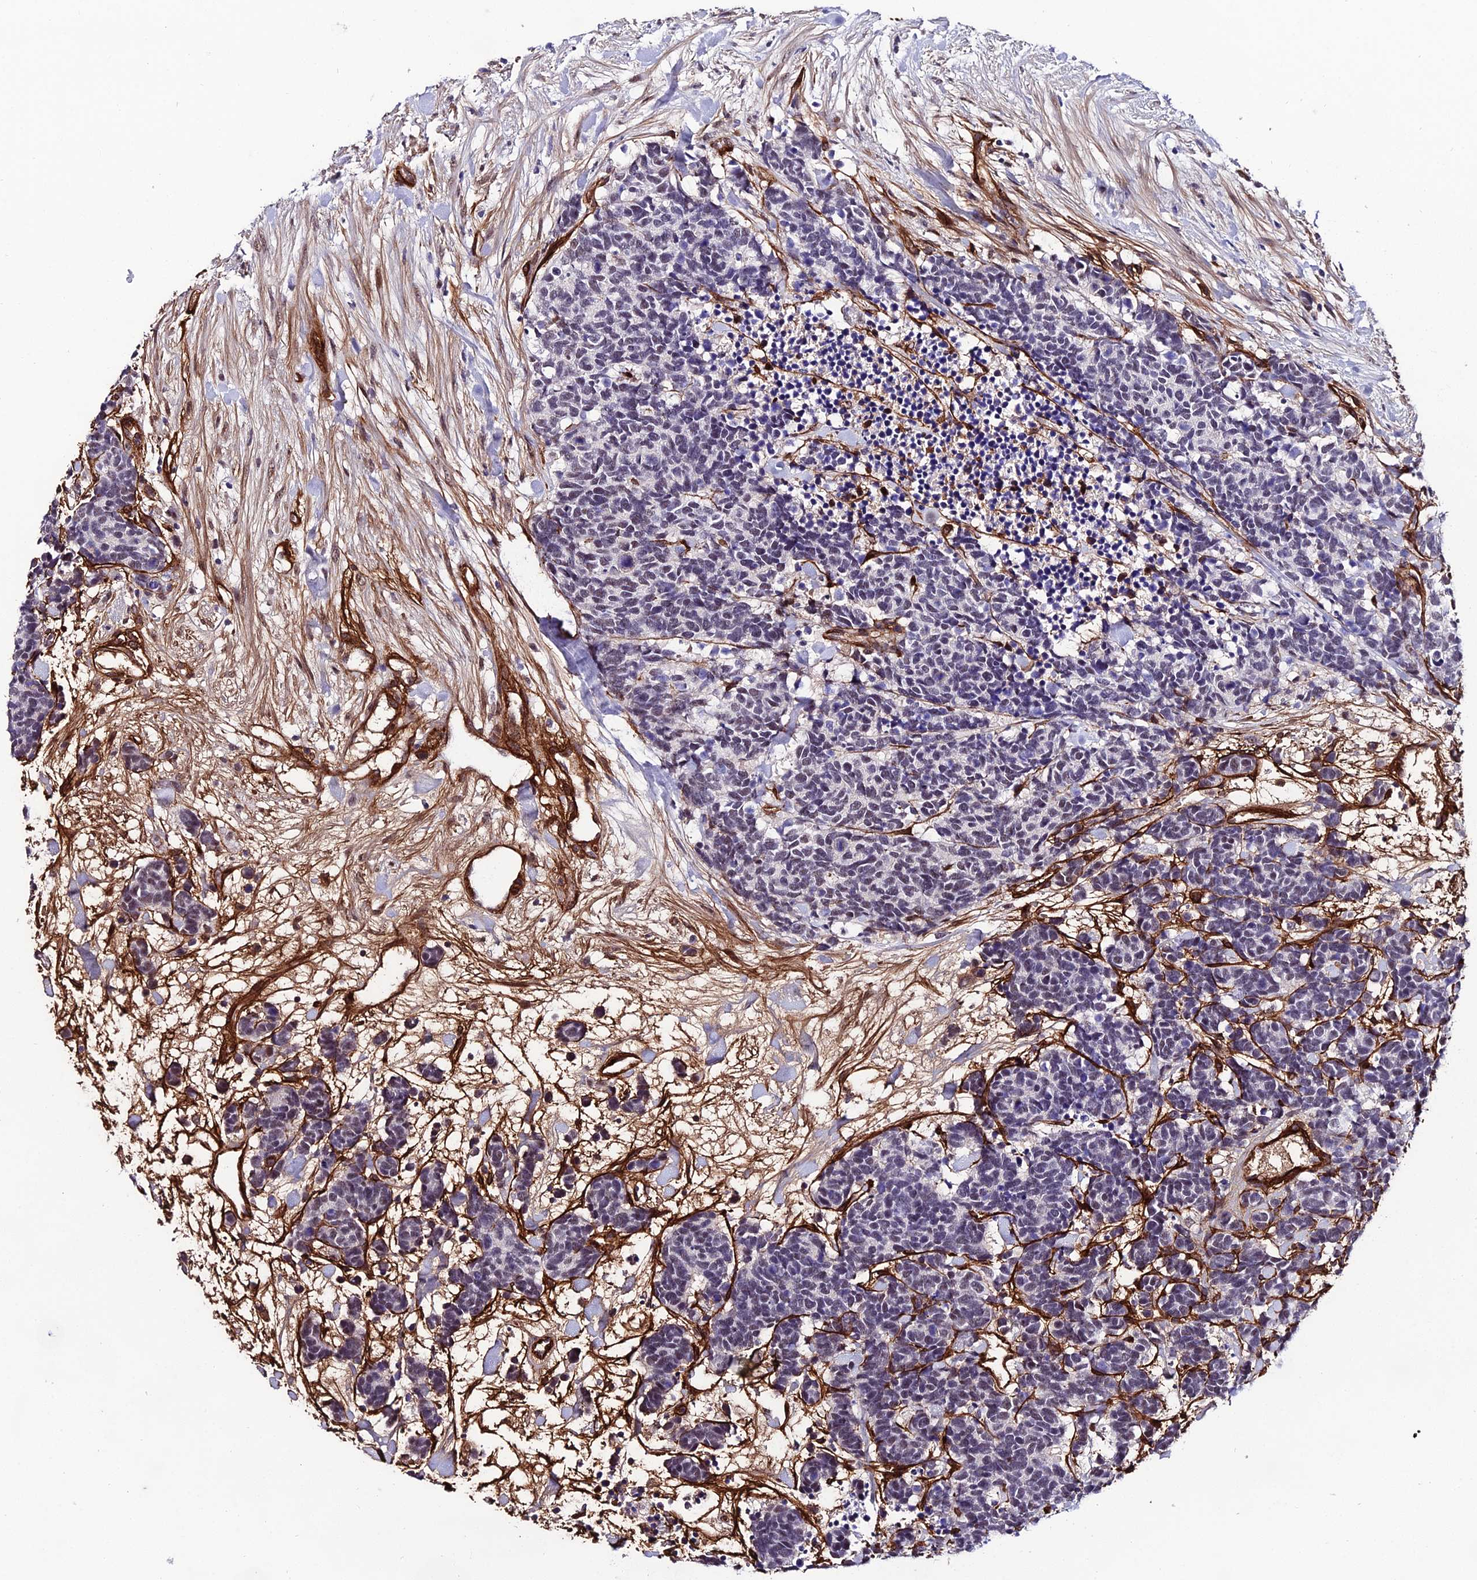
{"staining": {"intensity": "weak", "quantity": "<25%", "location": "nuclear"}, "tissue": "carcinoid", "cell_type": "Tumor cells", "image_type": "cancer", "snomed": [{"axis": "morphology", "description": "Carcinoma, NOS"}, {"axis": "morphology", "description": "Carcinoid, malignant, NOS"}, {"axis": "topography", "description": "Prostate"}], "caption": "Immunohistochemistry of human carcinoma demonstrates no staining in tumor cells.", "gene": "SYT15", "patient": {"sex": "male", "age": 57}}